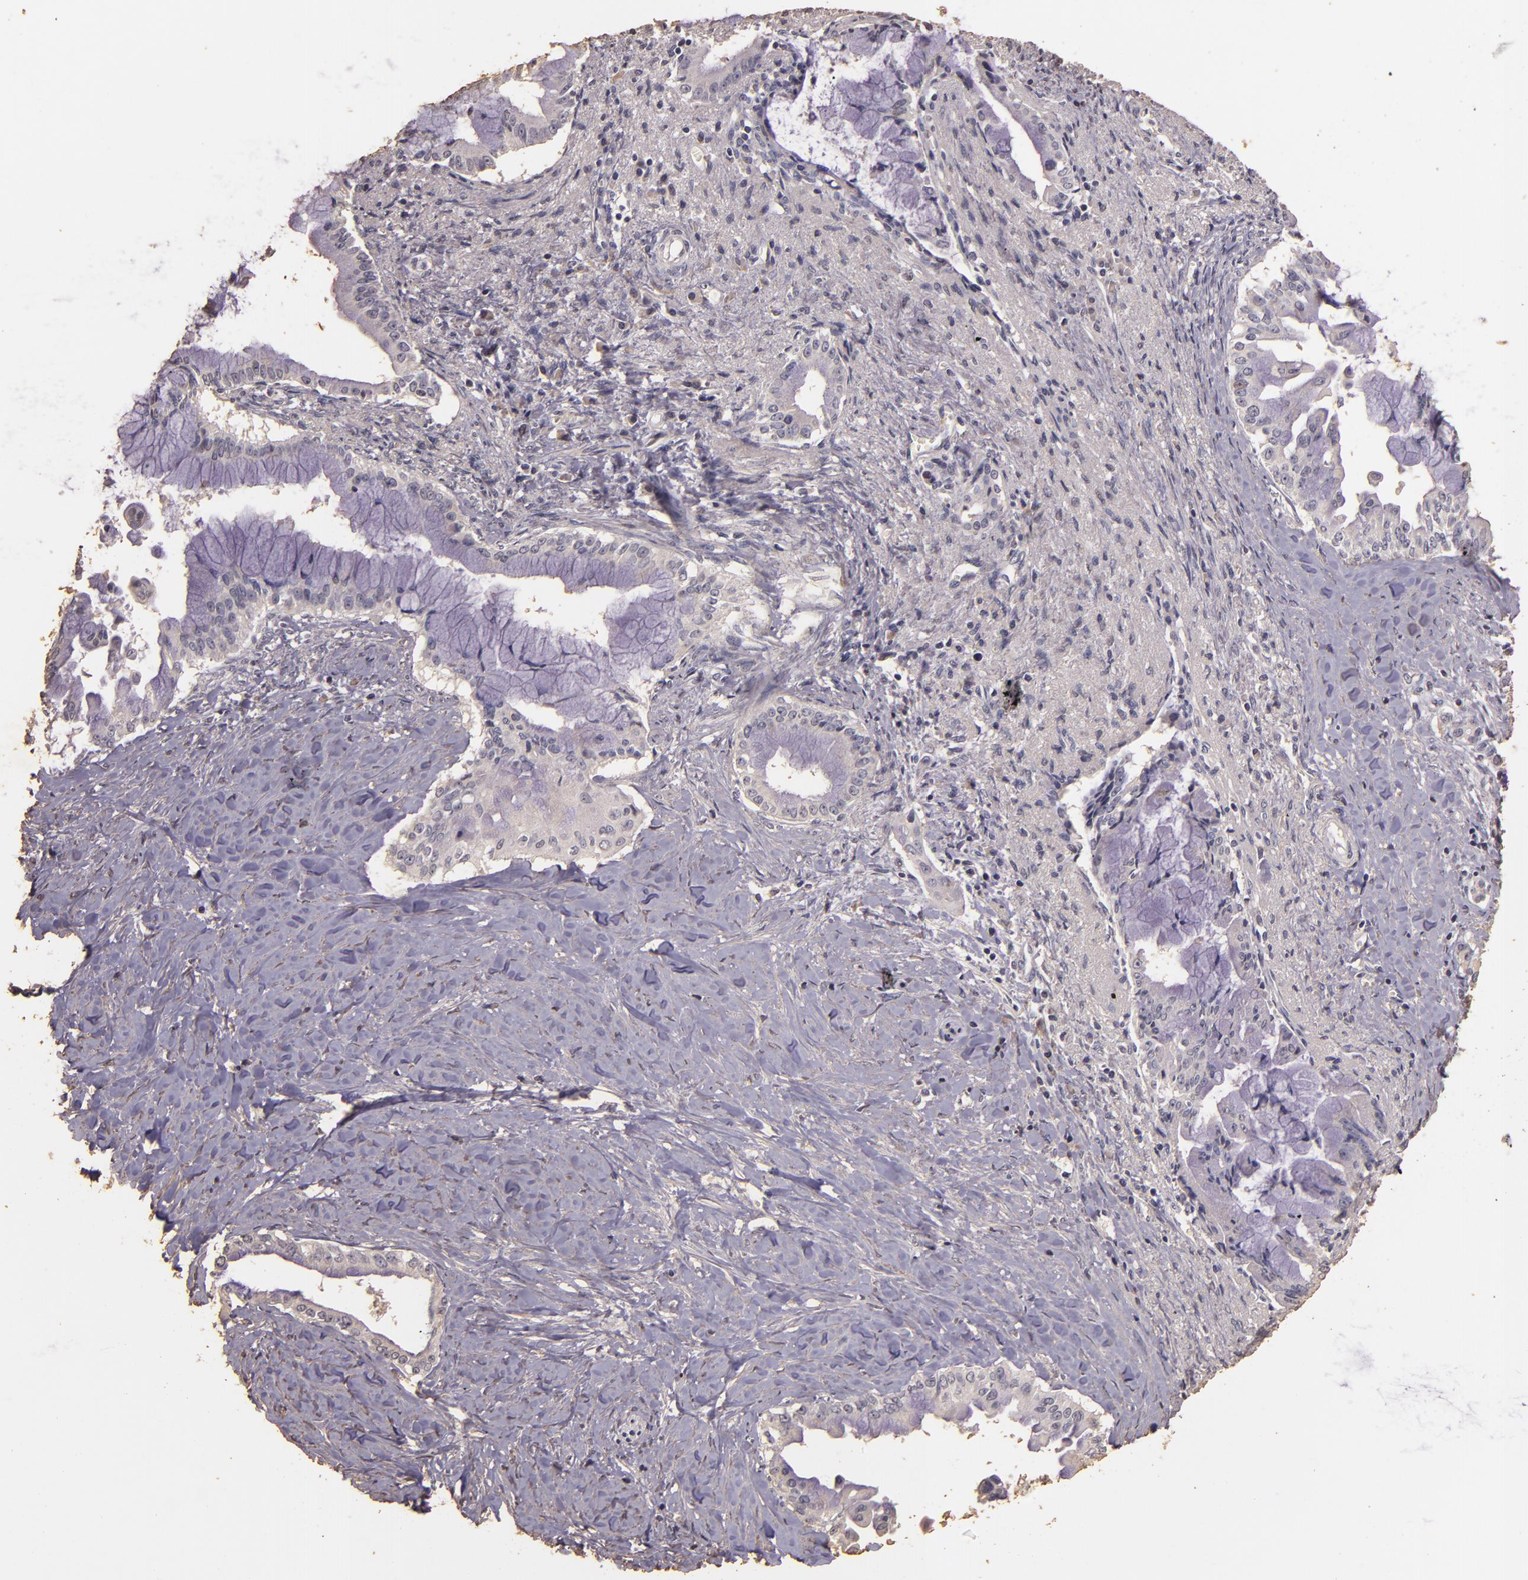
{"staining": {"intensity": "negative", "quantity": "none", "location": "none"}, "tissue": "pancreatic cancer", "cell_type": "Tumor cells", "image_type": "cancer", "snomed": [{"axis": "morphology", "description": "Adenocarcinoma, NOS"}, {"axis": "topography", "description": "Pancreas"}], "caption": "Immunohistochemical staining of pancreatic cancer (adenocarcinoma) exhibits no significant expression in tumor cells.", "gene": "BCL2L13", "patient": {"sex": "male", "age": 59}}